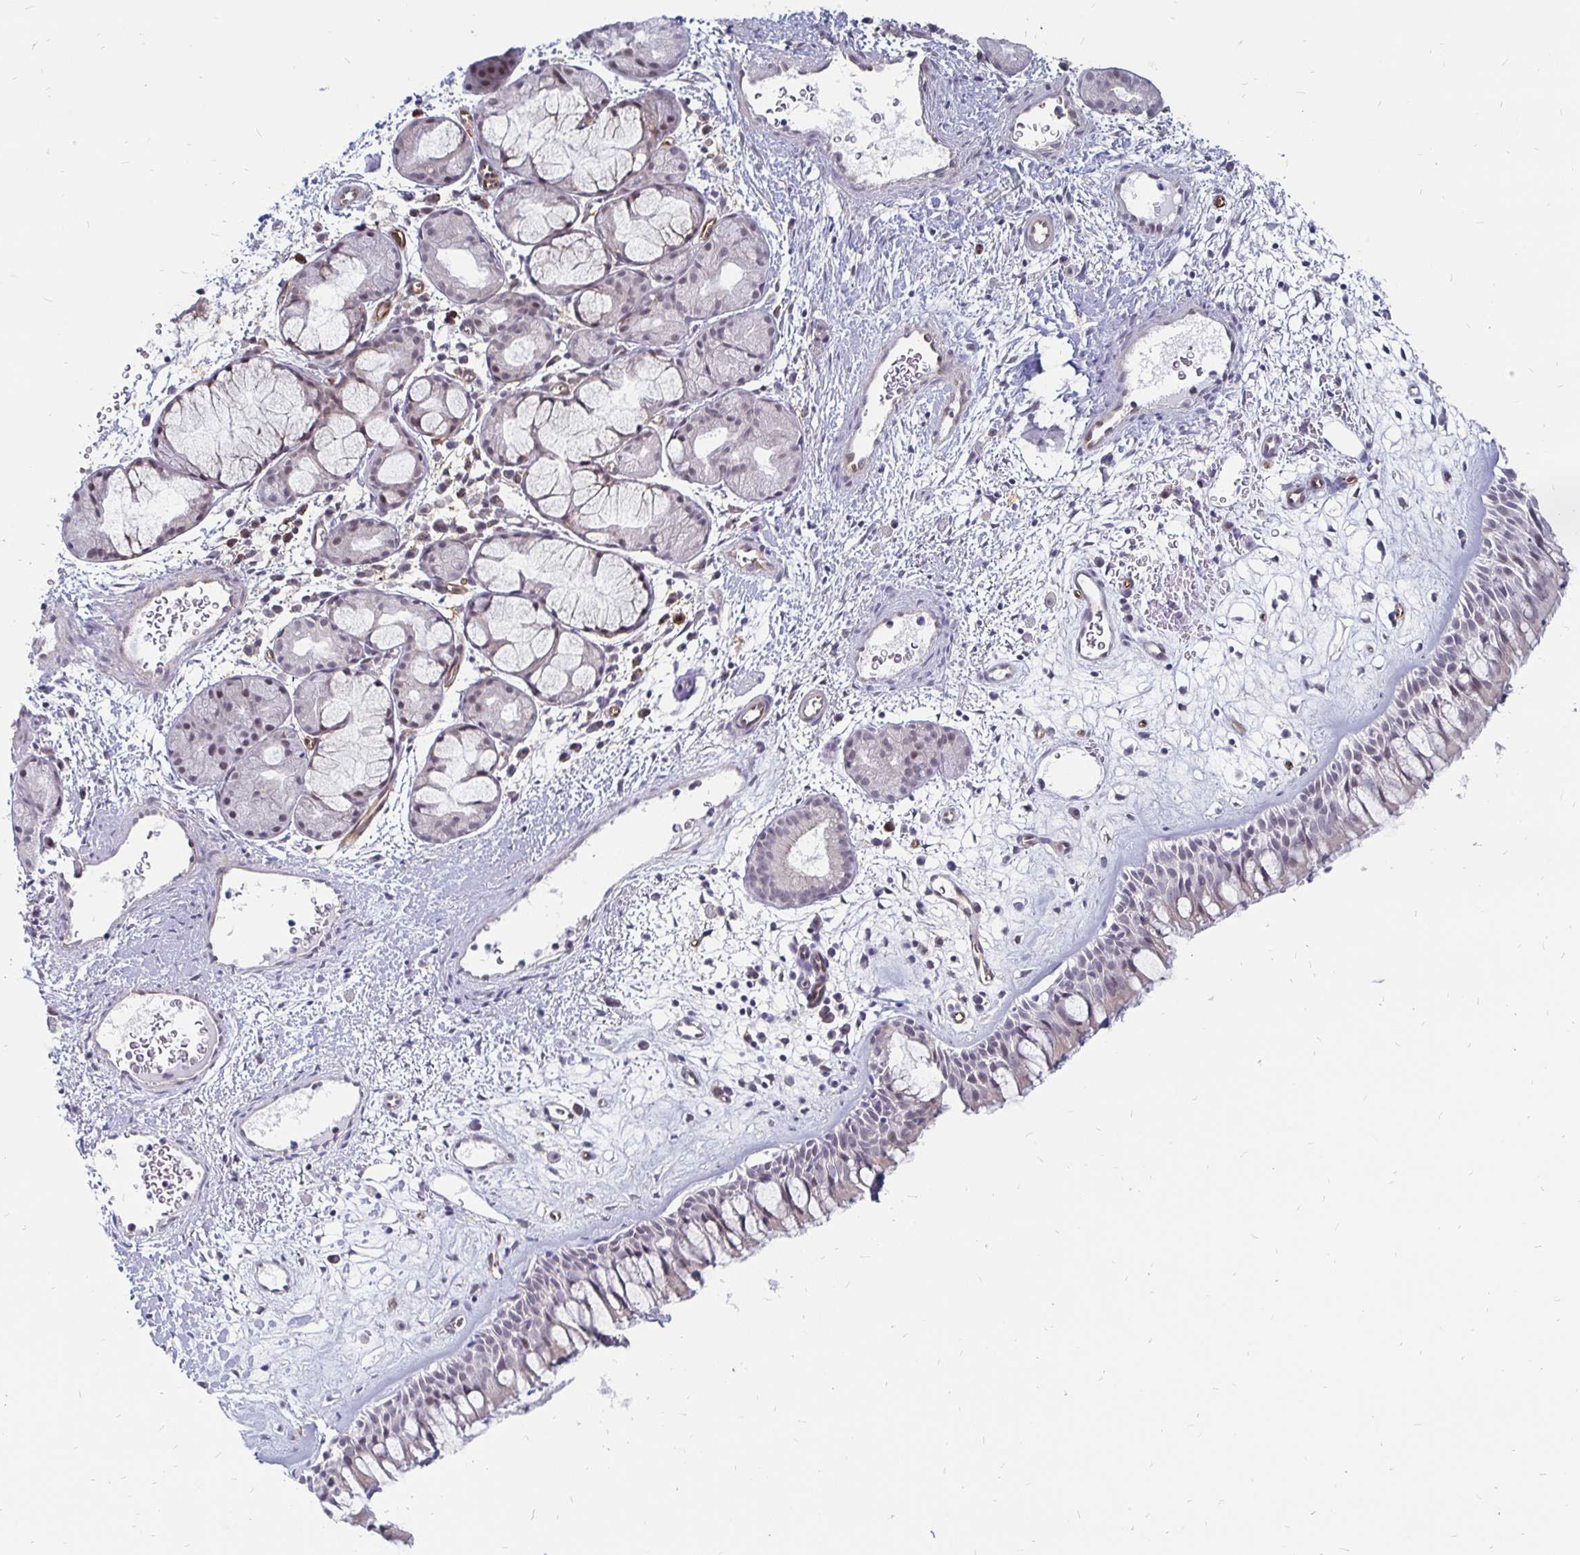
{"staining": {"intensity": "weak", "quantity": "25%-75%", "location": "nuclear"}, "tissue": "nasopharynx", "cell_type": "Respiratory epithelial cells", "image_type": "normal", "snomed": [{"axis": "morphology", "description": "Normal tissue, NOS"}, {"axis": "topography", "description": "Nasopharynx"}], "caption": "IHC histopathology image of benign human nasopharynx stained for a protein (brown), which shows low levels of weak nuclear expression in approximately 25%-75% of respiratory epithelial cells.", "gene": "CCDC85A", "patient": {"sex": "male", "age": 65}}